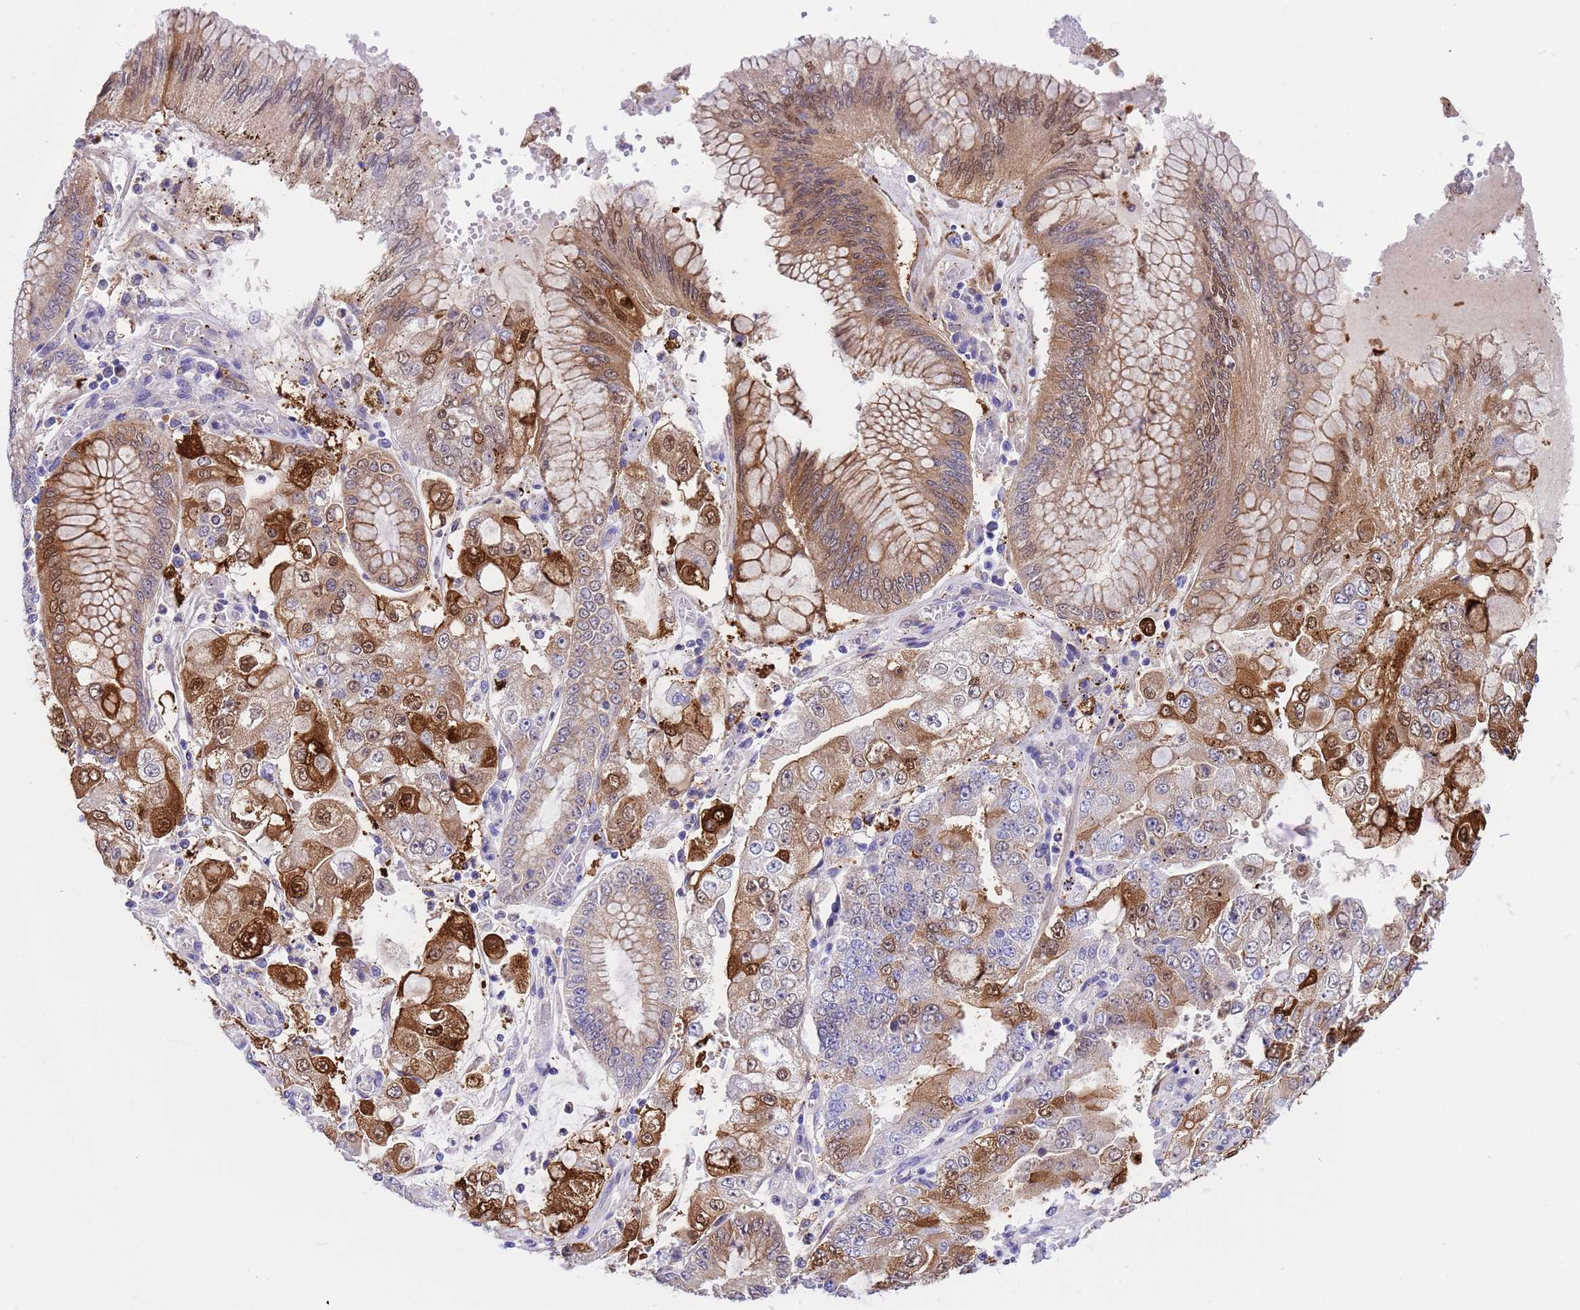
{"staining": {"intensity": "moderate", "quantity": "25%-75%", "location": "cytoplasmic/membranous,nuclear"}, "tissue": "stomach cancer", "cell_type": "Tumor cells", "image_type": "cancer", "snomed": [{"axis": "morphology", "description": "Adenocarcinoma, NOS"}, {"axis": "topography", "description": "Stomach"}], "caption": "Protein expression analysis of human stomach cancer (adenocarcinoma) reveals moderate cytoplasmic/membranous and nuclear expression in approximately 25%-75% of tumor cells.", "gene": "C6orf47", "patient": {"sex": "male", "age": 76}}